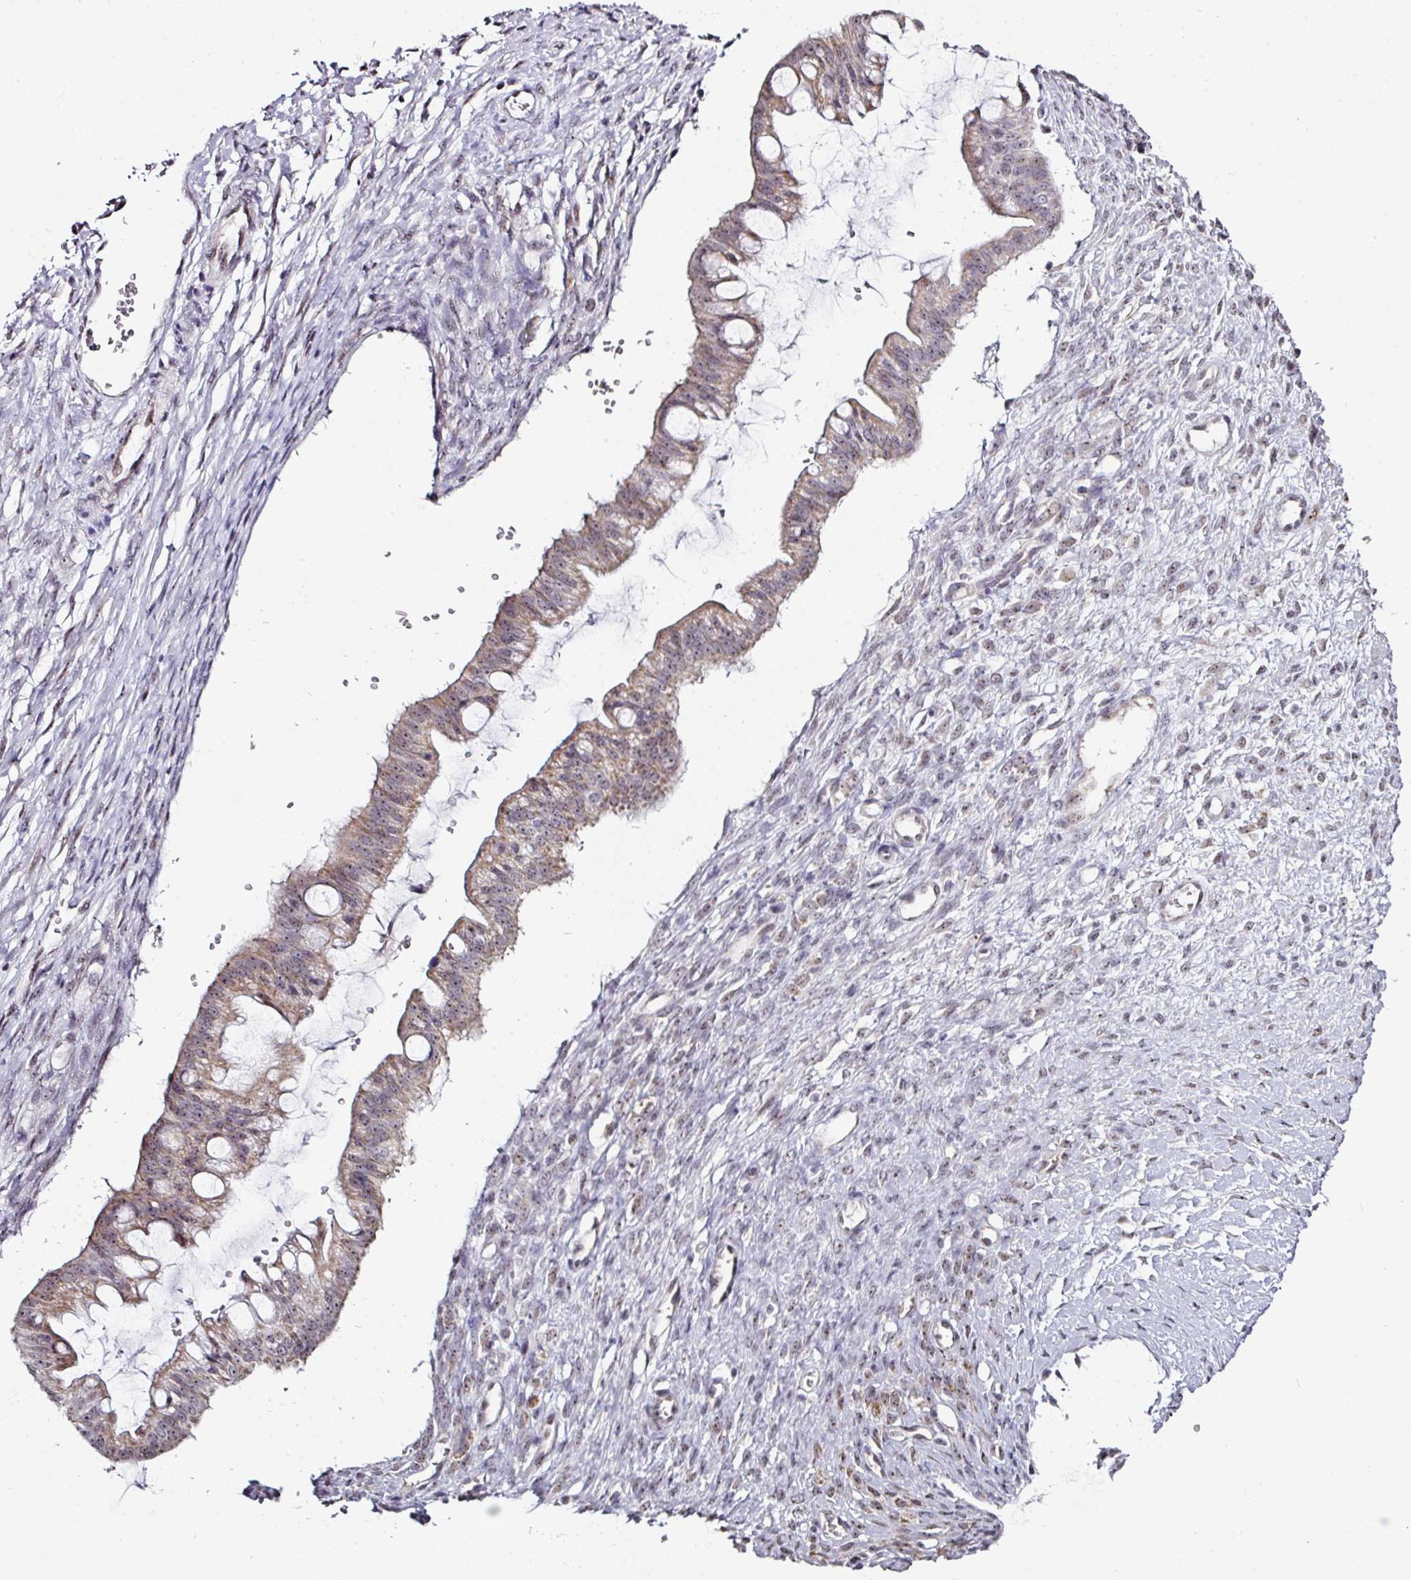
{"staining": {"intensity": "moderate", "quantity": "25%-75%", "location": "cytoplasmic/membranous,nuclear"}, "tissue": "ovarian cancer", "cell_type": "Tumor cells", "image_type": "cancer", "snomed": [{"axis": "morphology", "description": "Cystadenocarcinoma, mucinous, NOS"}, {"axis": "topography", "description": "Ovary"}], "caption": "Ovarian cancer stained for a protein shows moderate cytoplasmic/membranous and nuclear positivity in tumor cells.", "gene": "NACC2", "patient": {"sex": "female", "age": 73}}